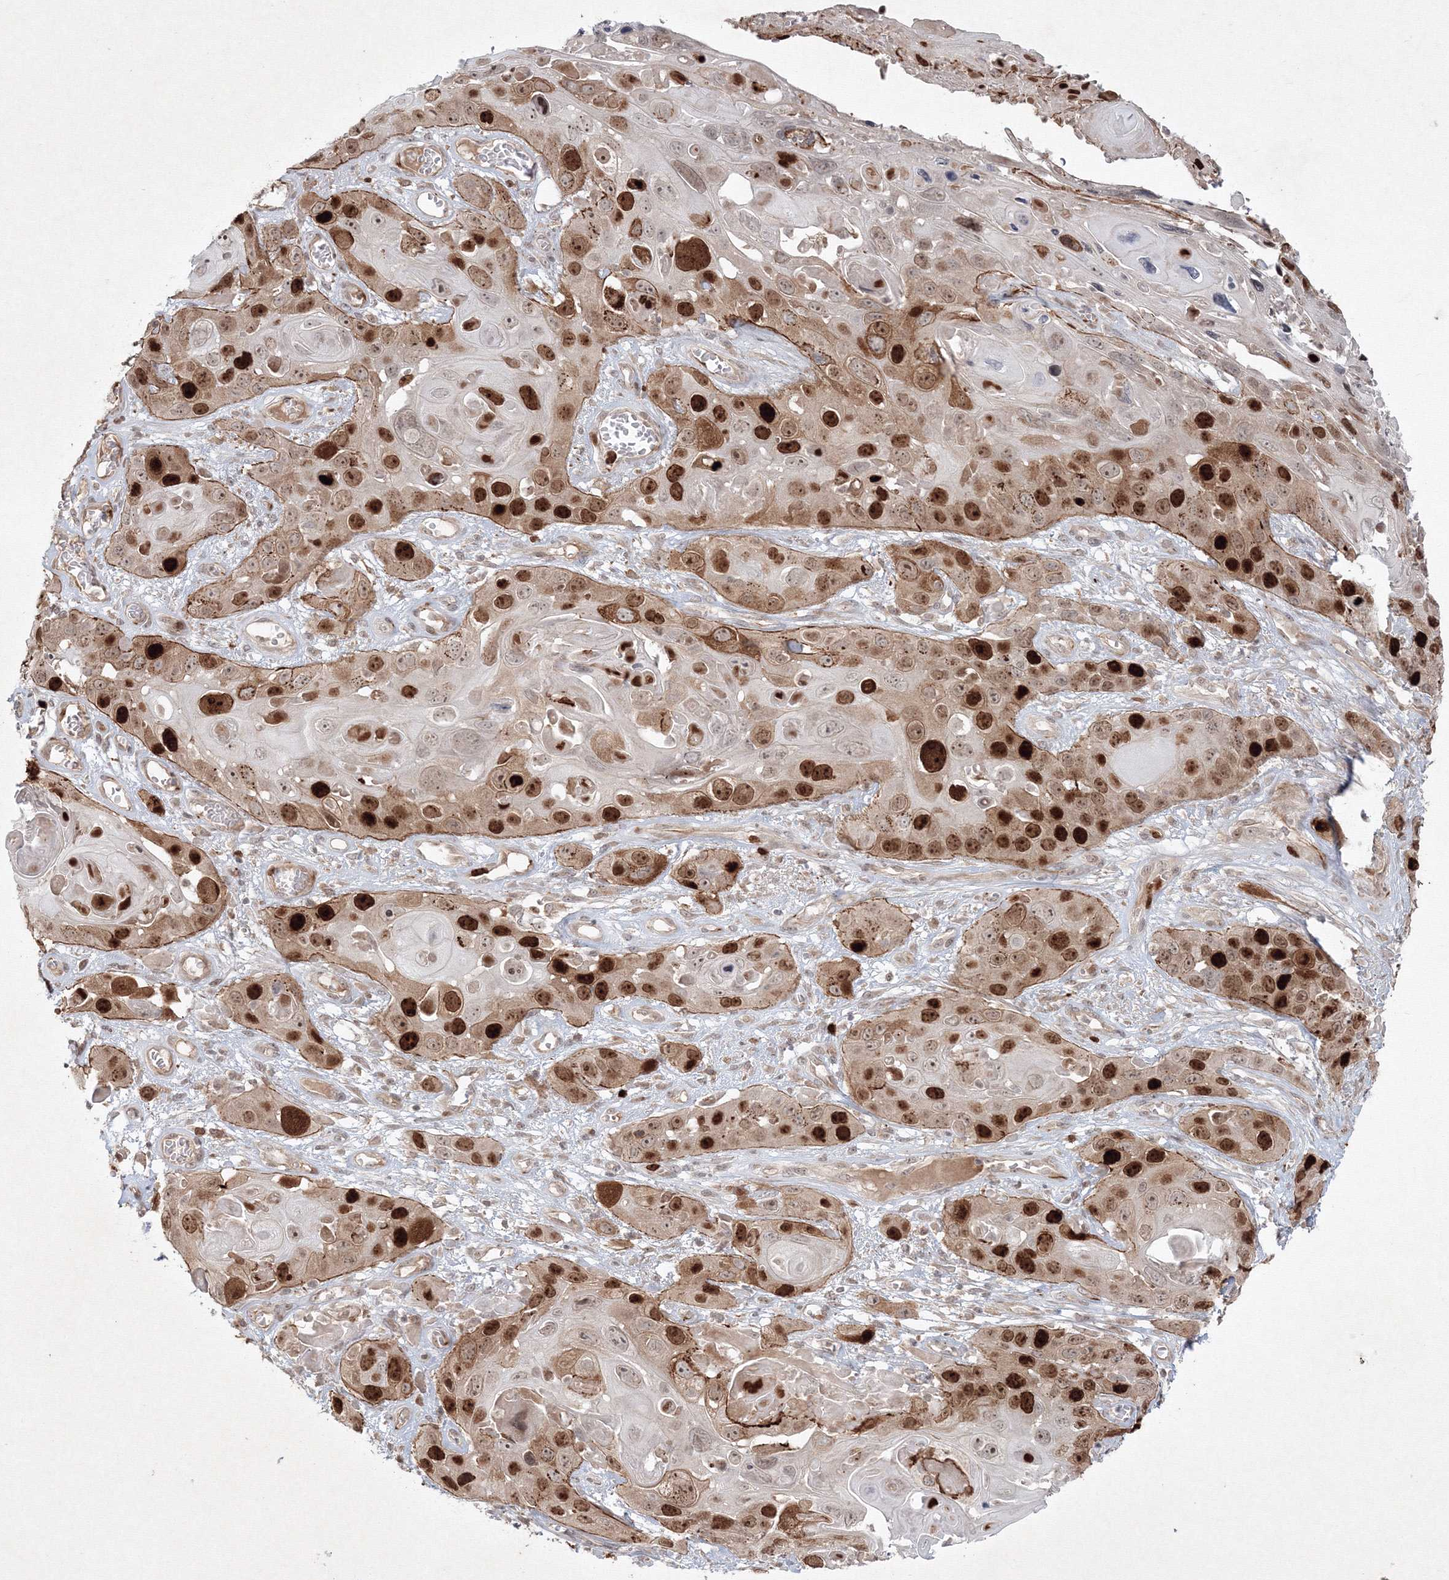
{"staining": {"intensity": "strong", "quantity": ">75%", "location": "cytoplasmic/membranous,nuclear"}, "tissue": "skin cancer", "cell_type": "Tumor cells", "image_type": "cancer", "snomed": [{"axis": "morphology", "description": "Squamous cell carcinoma, NOS"}, {"axis": "topography", "description": "Skin"}], "caption": "The histopathology image displays a brown stain indicating the presence of a protein in the cytoplasmic/membranous and nuclear of tumor cells in skin cancer.", "gene": "KIF20A", "patient": {"sex": "male", "age": 55}}